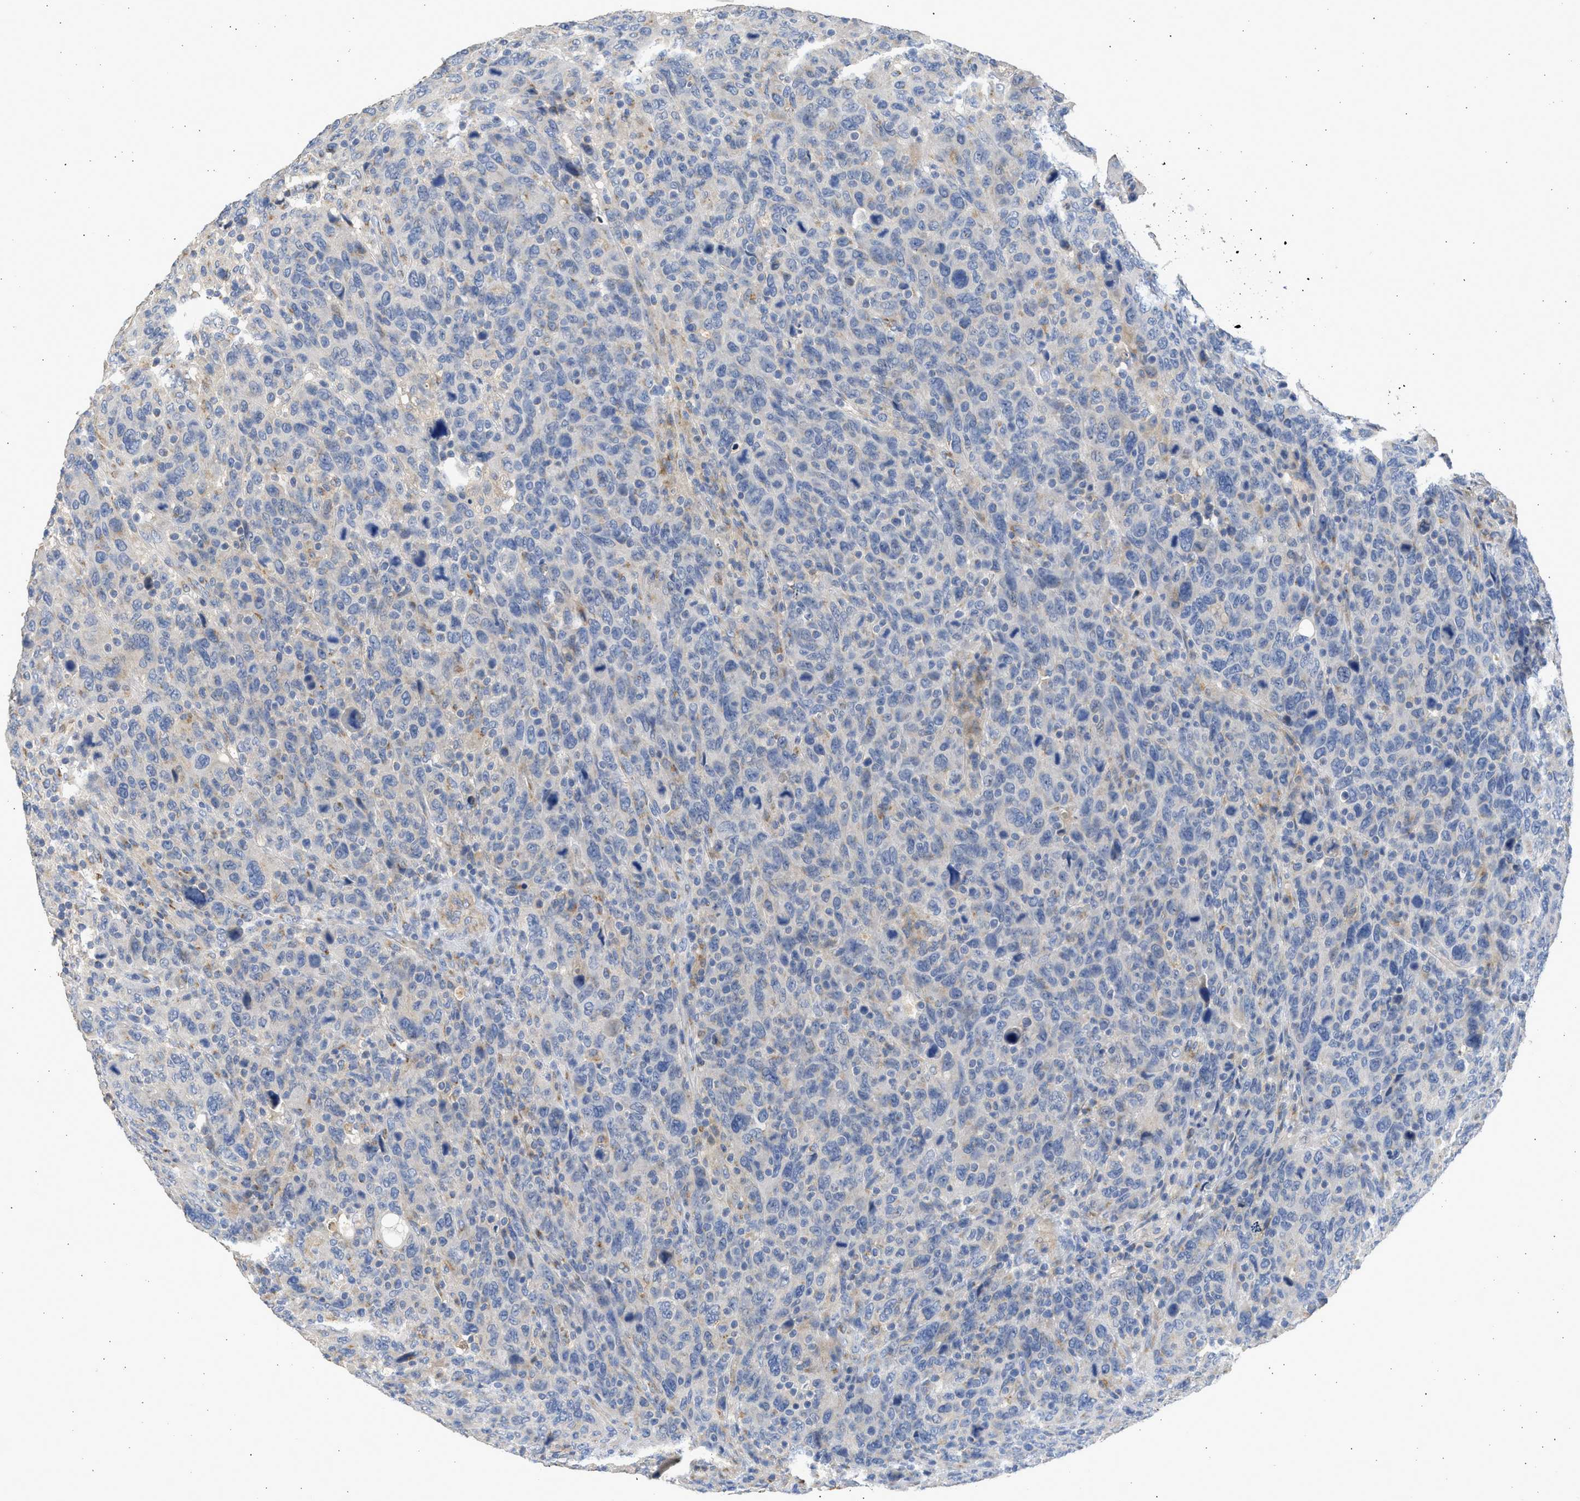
{"staining": {"intensity": "weak", "quantity": "<25%", "location": "cytoplasmic/membranous"}, "tissue": "breast cancer", "cell_type": "Tumor cells", "image_type": "cancer", "snomed": [{"axis": "morphology", "description": "Duct carcinoma"}, {"axis": "topography", "description": "Breast"}], "caption": "Immunohistochemical staining of breast cancer (intraductal carcinoma) exhibits no significant expression in tumor cells.", "gene": "IPO8", "patient": {"sex": "female", "age": 37}}